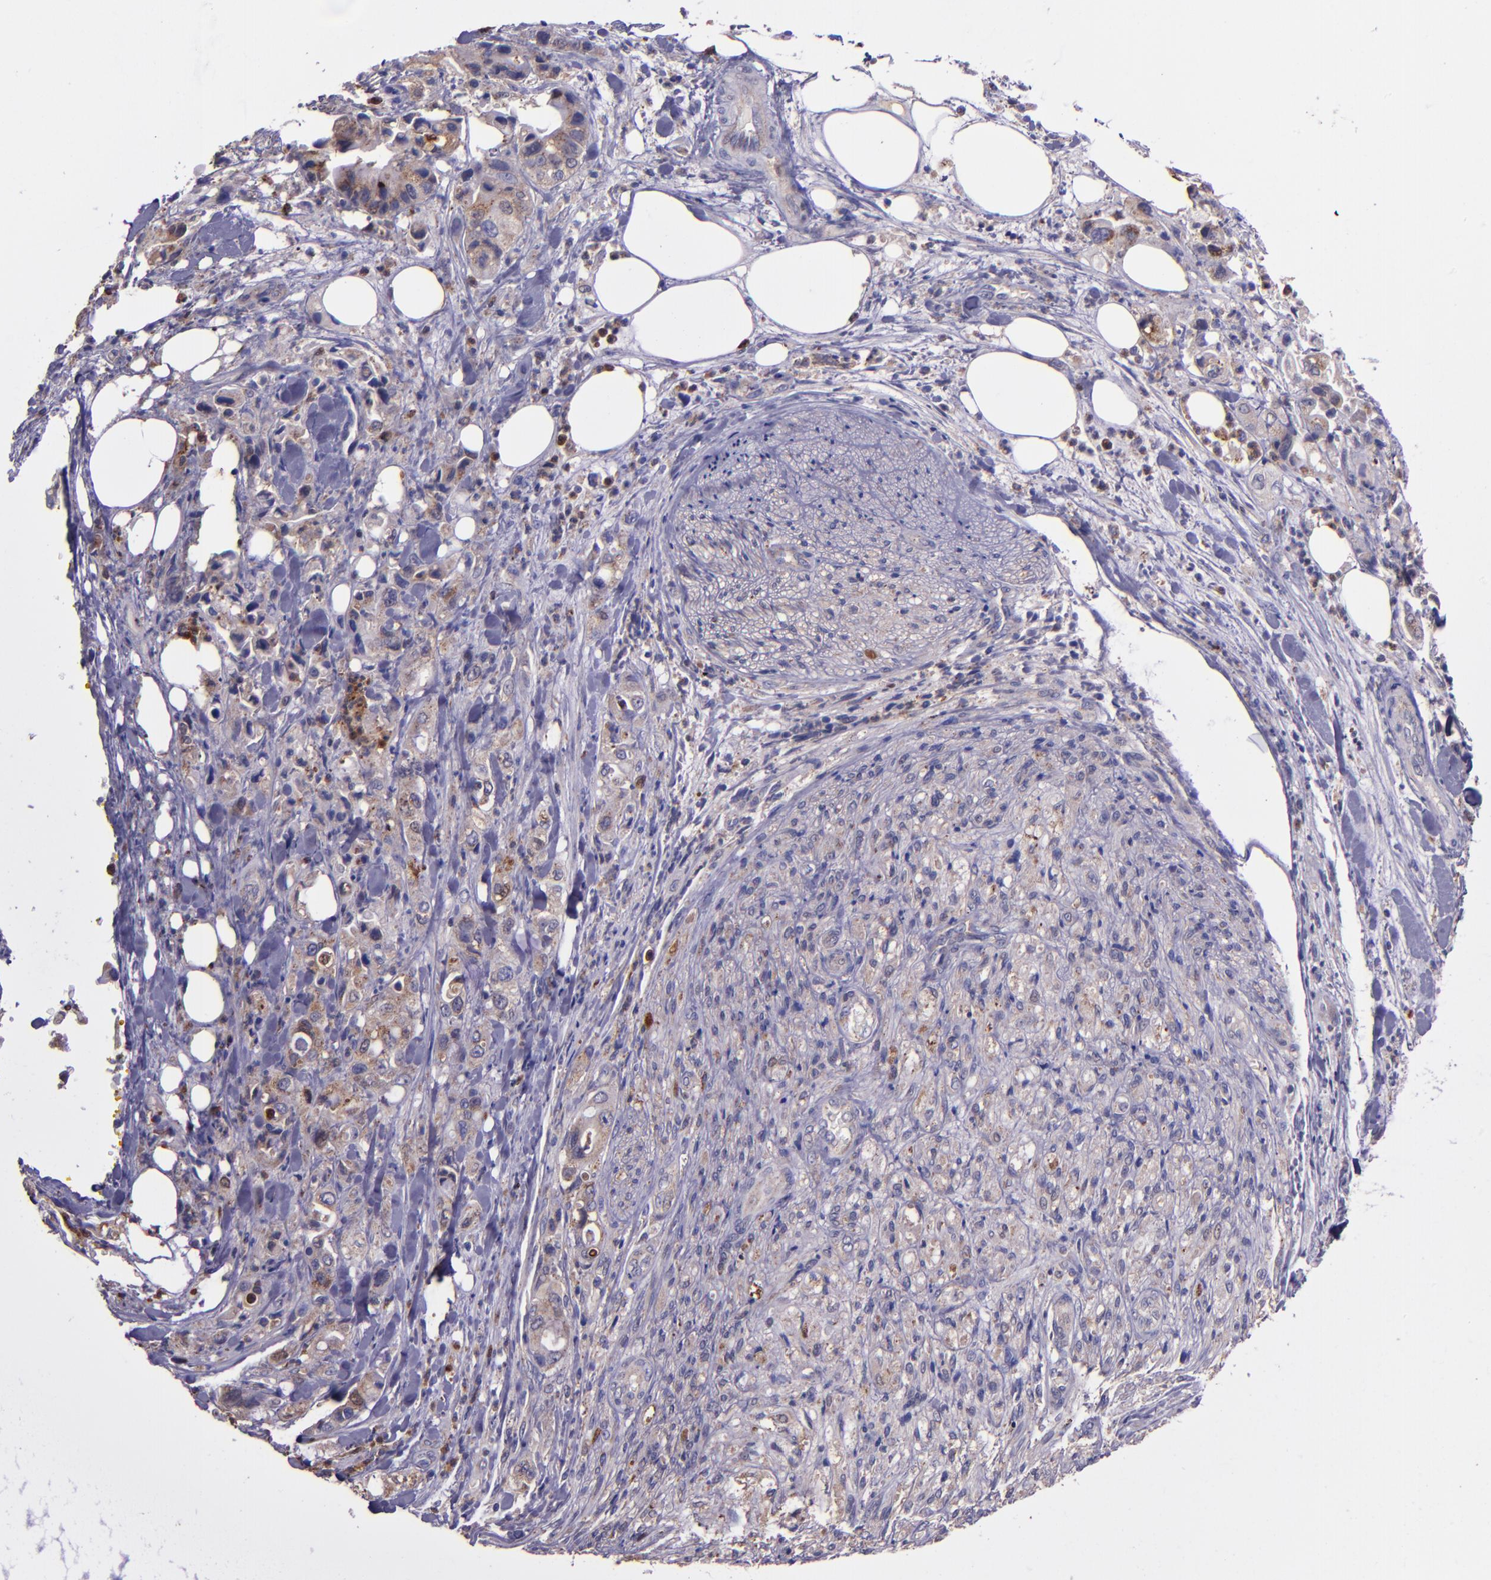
{"staining": {"intensity": "weak", "quantity": ">75%", "location": "cytoplasmic/membranous"}, "tissue": "pancreatic cancer", "cell_type": "Tumor cells", "image_type": "cancer", "snomed": [{"axis": "morphology", "description": "Adenocarcinoma, NOS"}, {"axis": "topography", "description": "Pancreas"}], "caption": "The histopathology image shows staining of pancreatic adenocarcinoma, revealing weak cytoplasmic/membranous protein positivity (brown color) within tumor cells.", "gene": "WASHC1", "patient": {"sex": "male", "age": 70}}